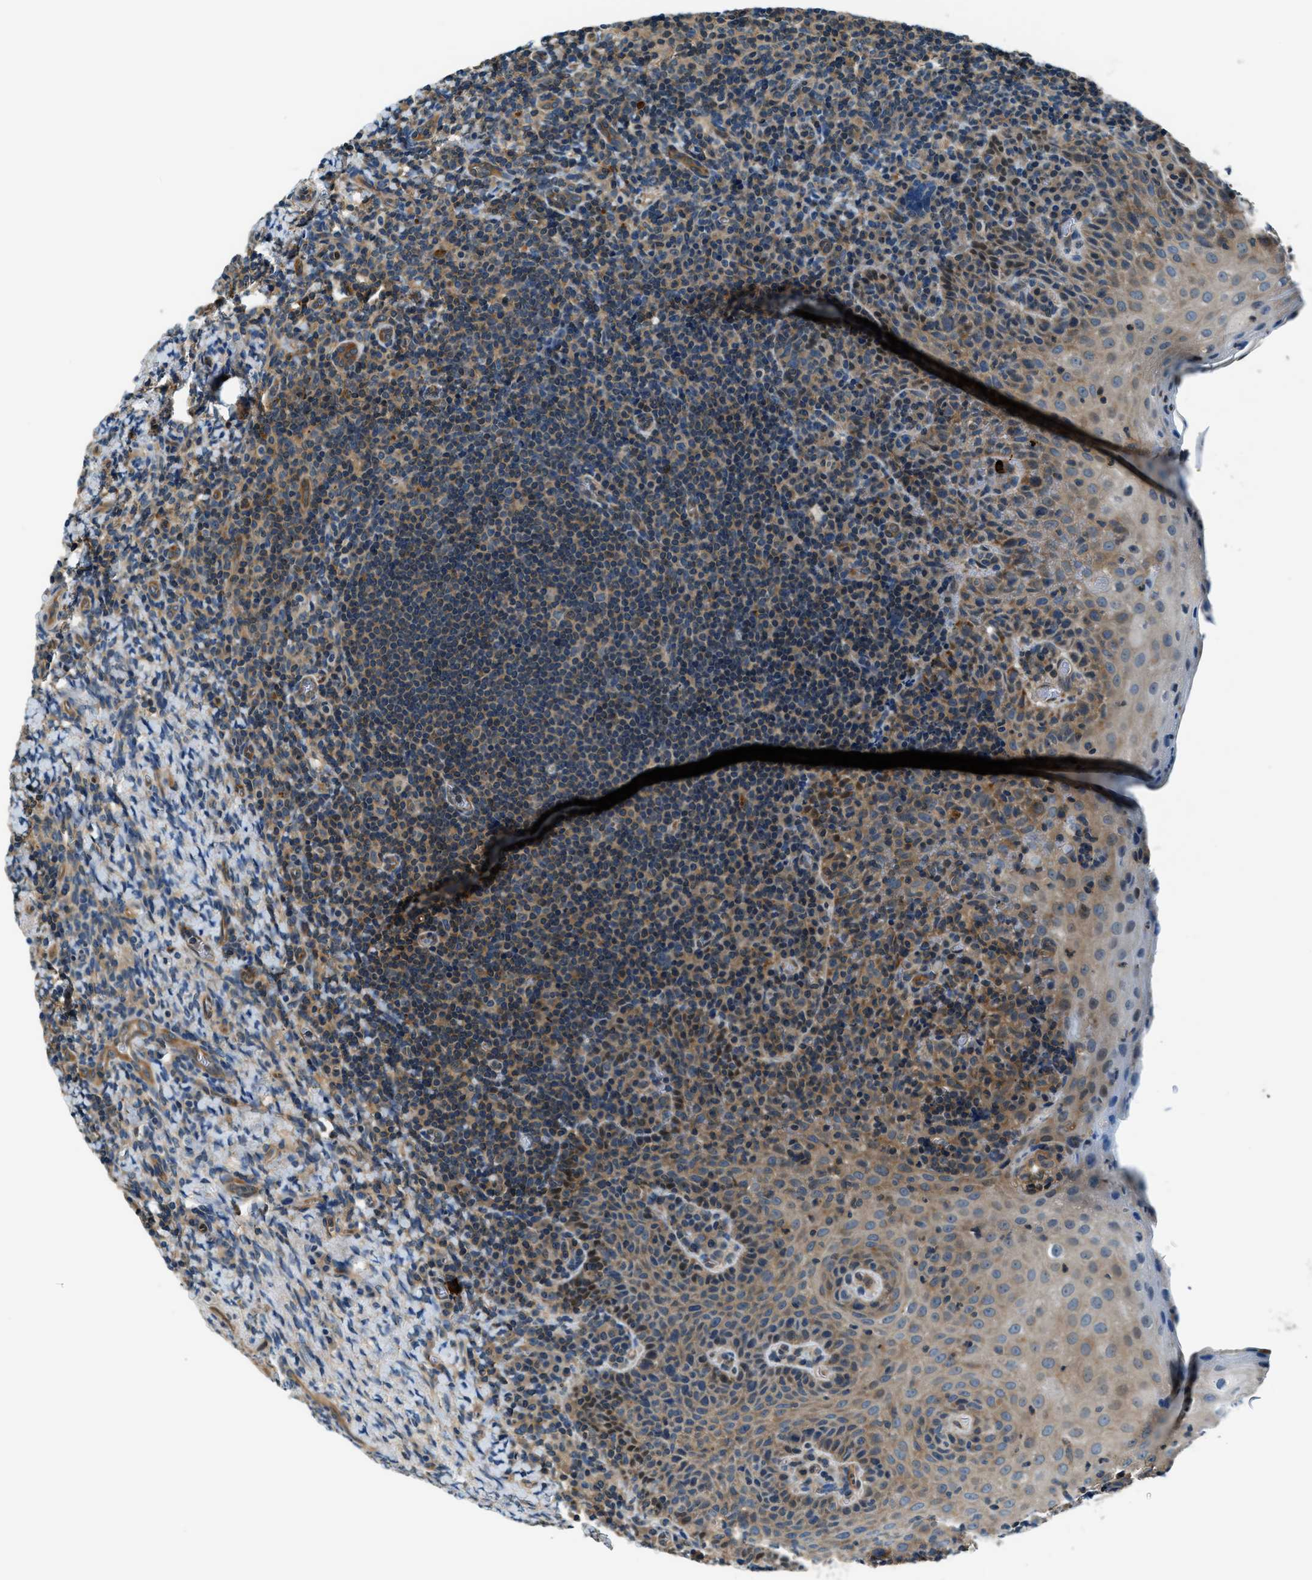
{"staining": {"intensity": "weak", "quantity": ">75%", "location": "cytoplasmic/membranous,nuclear"}, "tissue": "tonsil", "cell_type": "Germinal center cells", "image_type": "normal", "snomed": [{"axis": "morphology", "description": "Normal tissue, NOS"}, {"axis": "topography", "description": "Tonsil"}], "caption": "An IHC image of unremarkable tissue is shown. Protein staining in brown labels weak cytoplasmic/membranous,nuclear positivity in tonsil within germinal center cells.", "gene": "SLC19A2", "patient": {"sex": "male", "age": 37}}